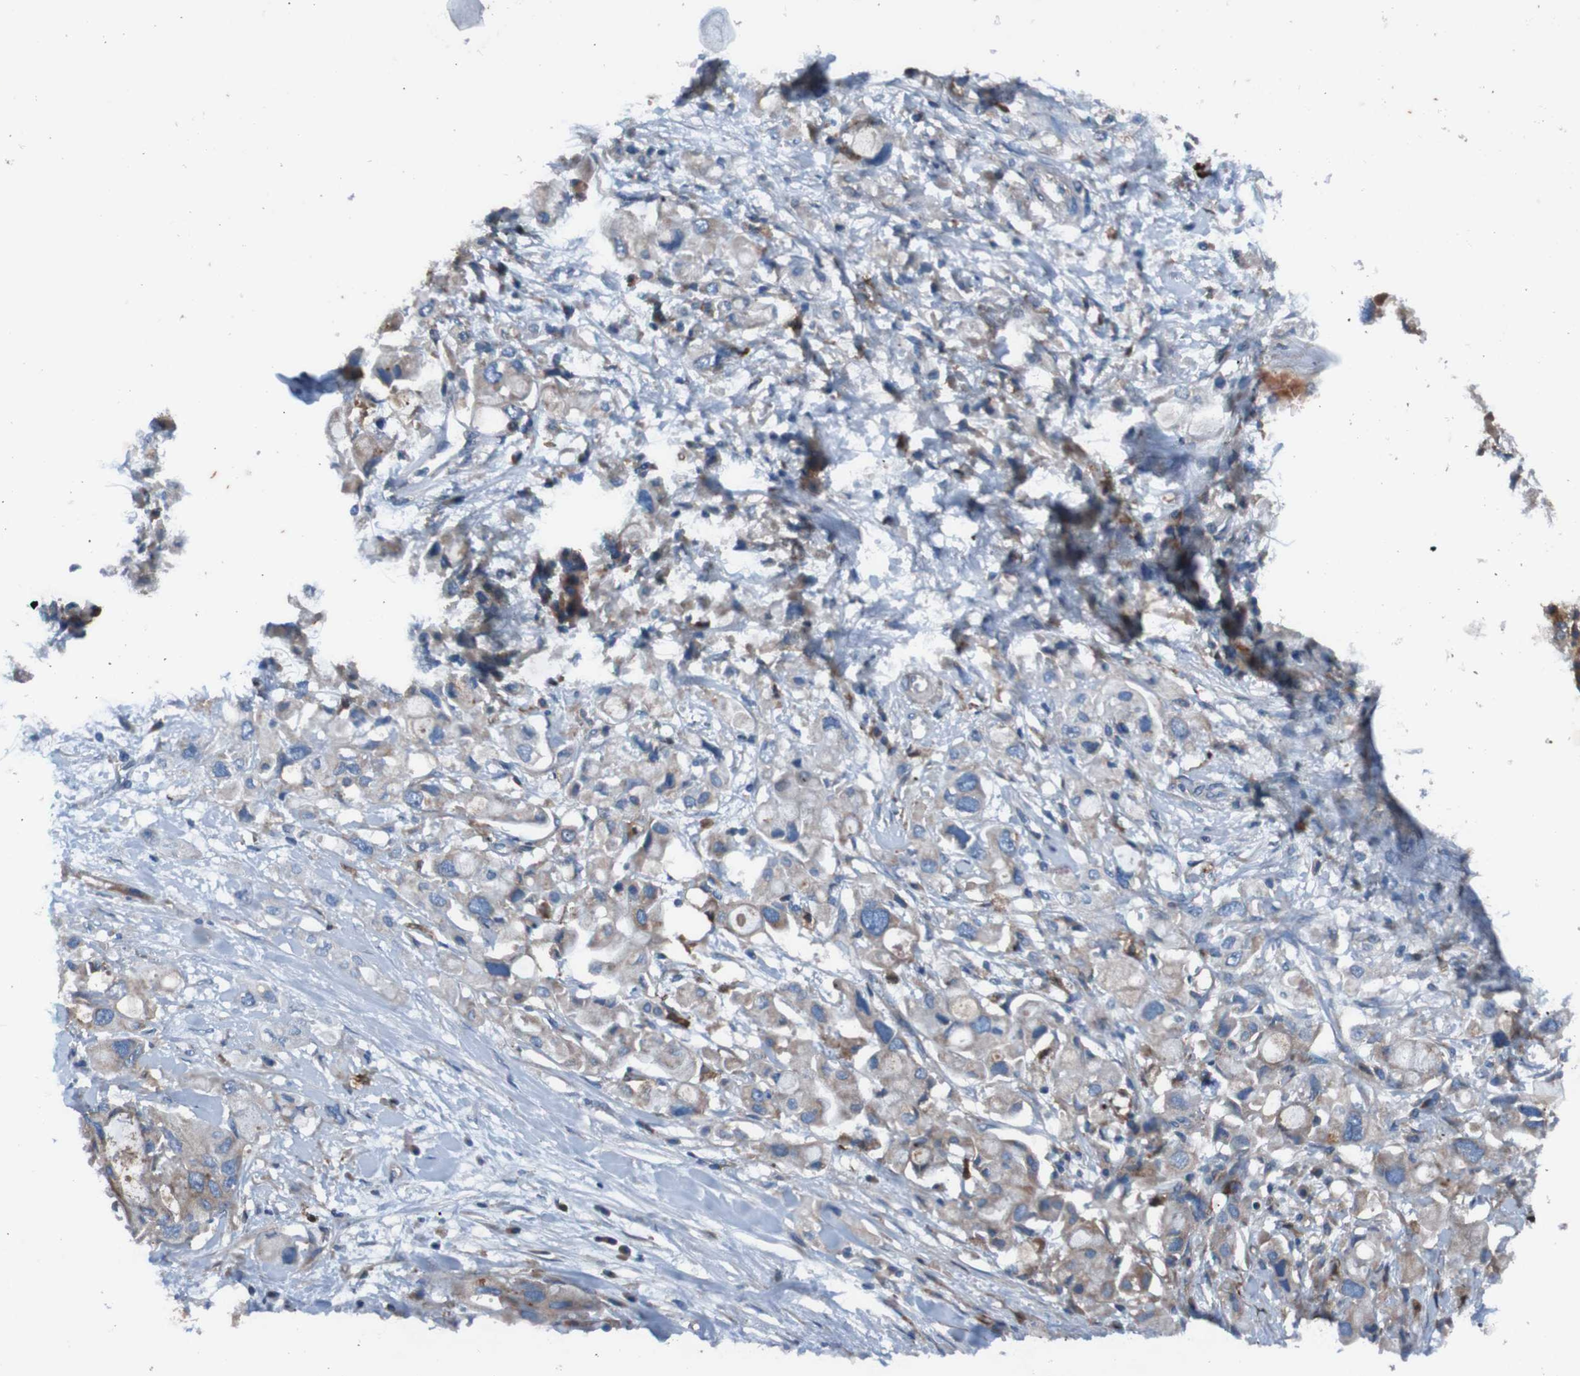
{"staining": {"intensity": "moderate", "quantity": ">75%", "location": "cytoplasmic/membranous"}, "tissue": "pancreatic cancer", "cell_type": "Tumor cells", "image_type": "cancer", "snomed": [{"axis": "morphology", "description": "Adenocarcinoma, NOS"}, {"axis": "topography", "description": "Pancreas"}], "caption": "A micrograph of human pancreatic adenocarcinoma stained for a protein displays moderate cytoplasmic/membranous brown staining in tumor cells.", "gene": "RAB5B", "patient": {"sex": "female", "age": 56}}